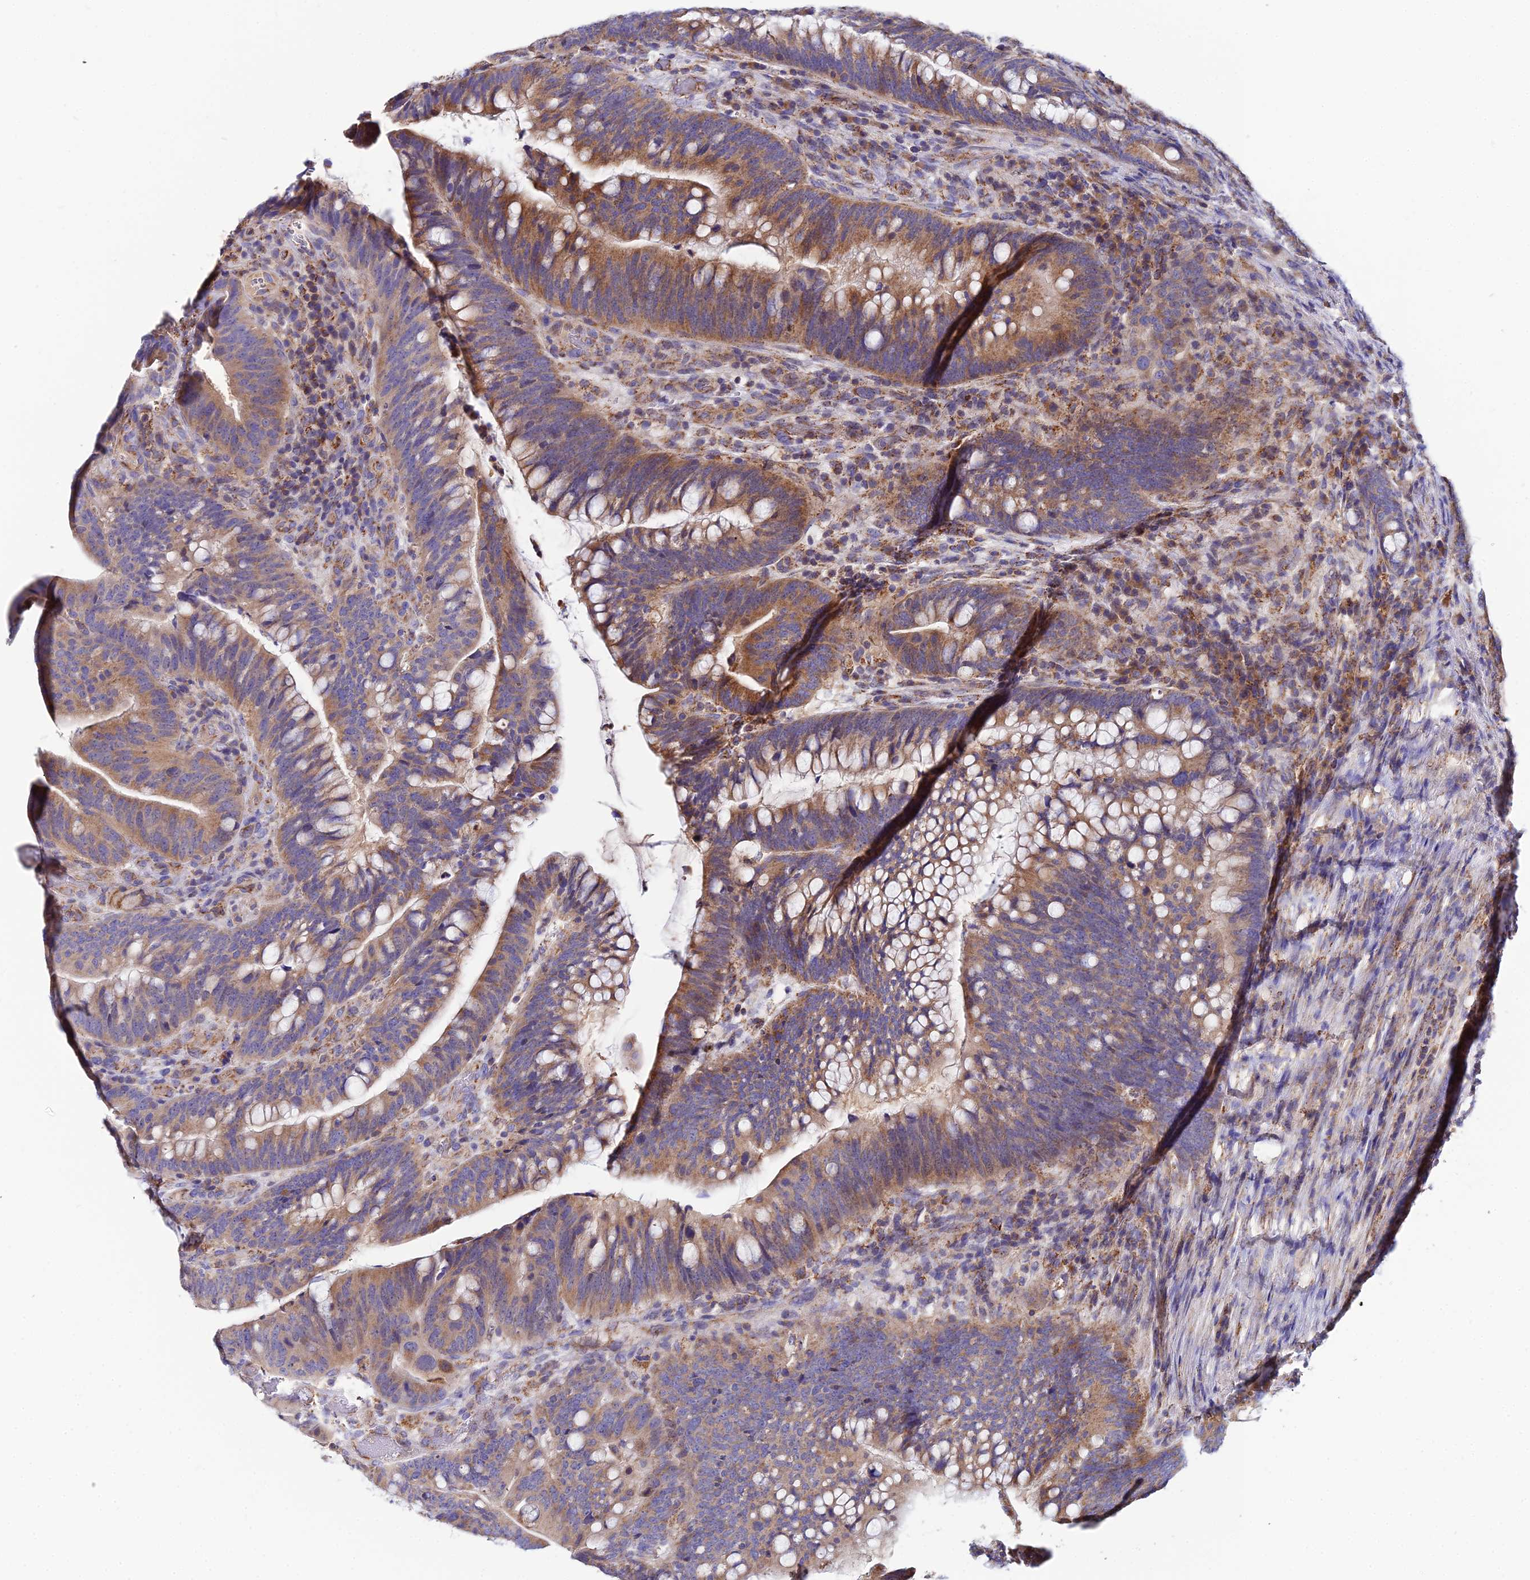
{"staining": {"intensity": "moderate", "quantity": ">75%", "location": "cytoplasmic/membranous"}, "tissue": "colorectal cancer", "cell_type": "Tumor cells", "image_type": "cancer", "snomed": [{"axis": "morphology", "description": "Adenocarcinoma, NOS"}, {"axis": "topography", "description": "Colon"}], "caption": "A histopathology image of human colorectal adenocarcinoma stained for a protein exhibits moderate cytoplasmic/membranous brown staining in tumor cells.", "gene": "NIPSNAP3A", "patient": {"sex": "female", "age": 66}}